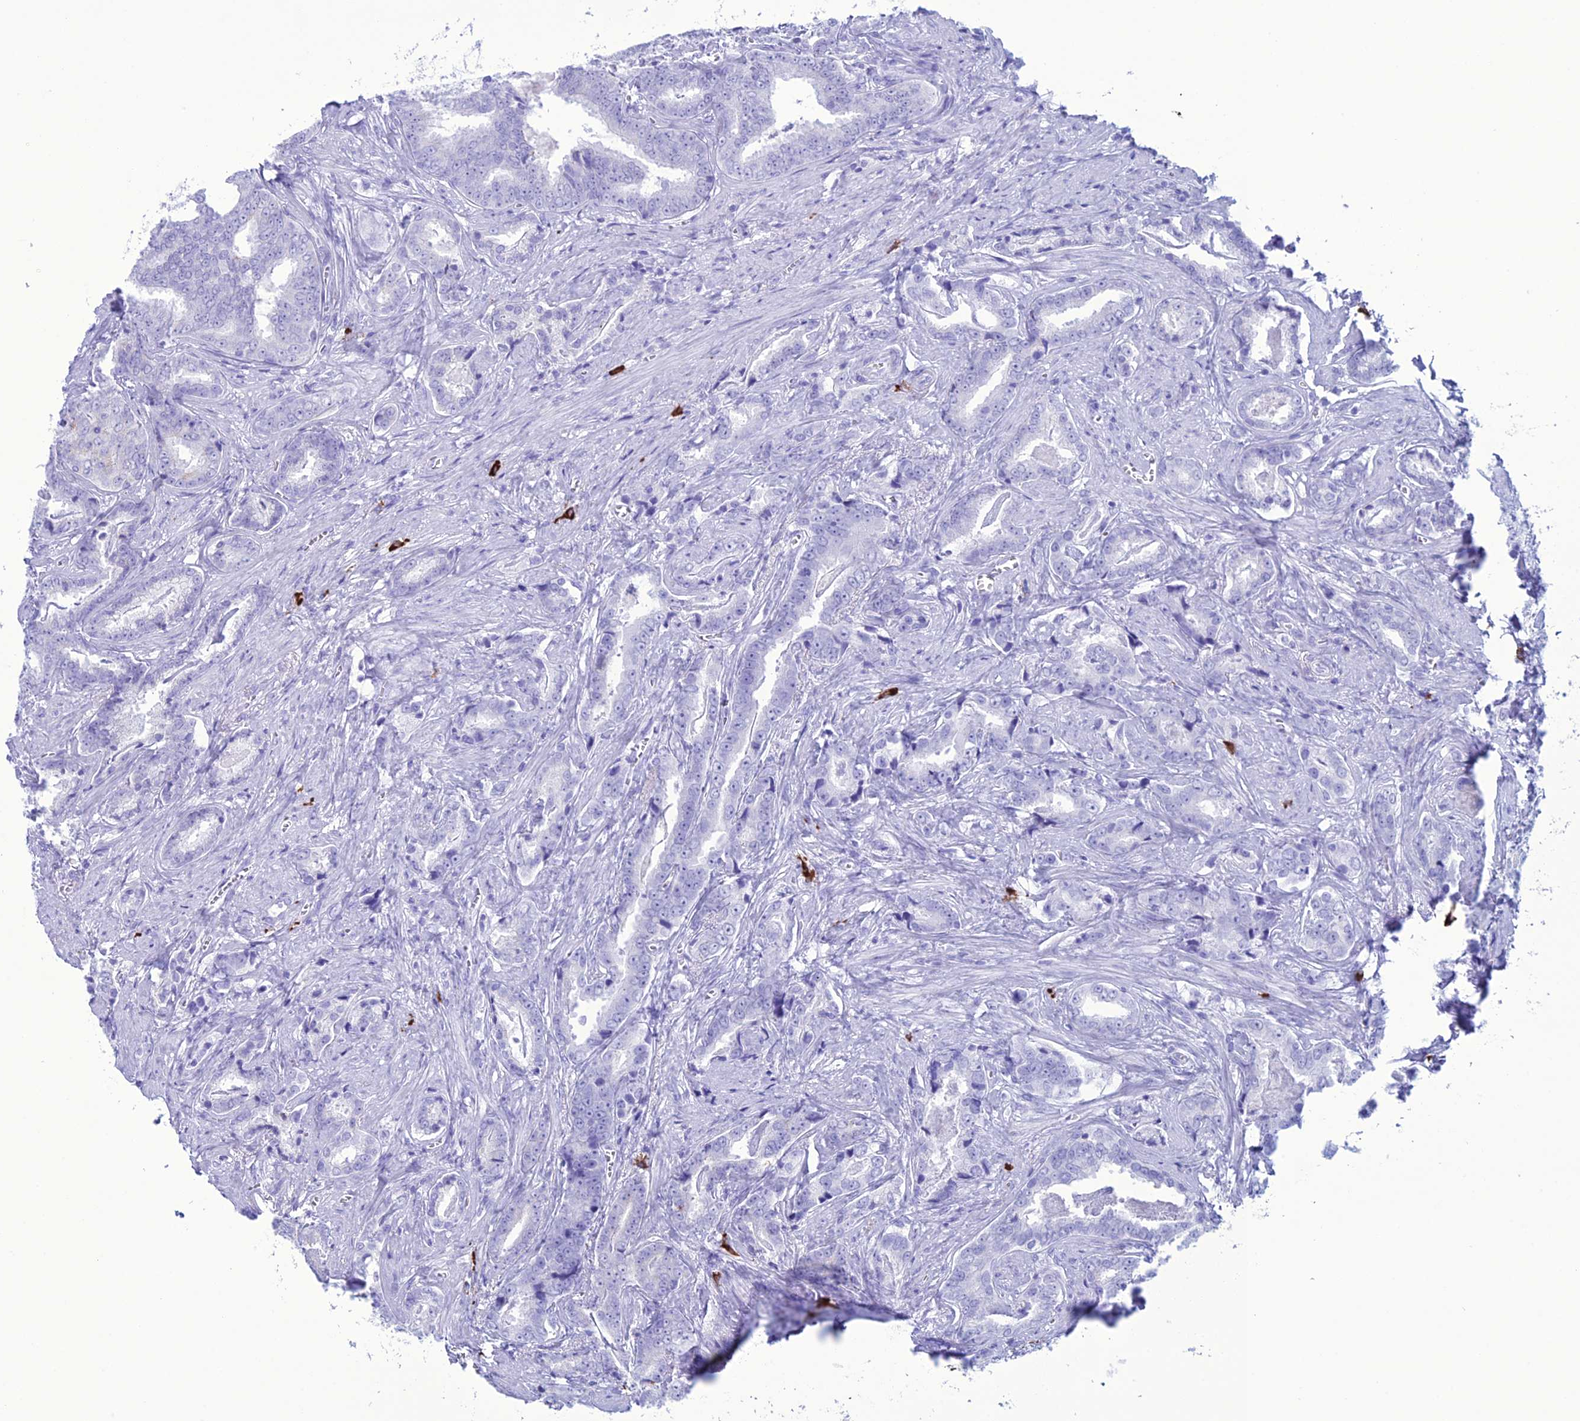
{"staining": {"intensity": "weak", "quantity": "<25%", "location": "cytoplasmic/membranous"}, "tissue": "prostate cancer", "cell_type": "Tumor cells", "image_type": "cancer", "snomed": [{"axis": "morphology", "description": "Adenocarcinoma, High grade"}, {"axis": "topography", "description": "Prostate"}], "caption": "Prostate cancer (high-grade adenocarcinoma) was stained to show a protein in brown. There is no significant staining in tumor cells. (DAB immunohistochemistry (IHC), high magnification).", "gene": "MZB1", "patient": {"sex": "male", "age": 67}}